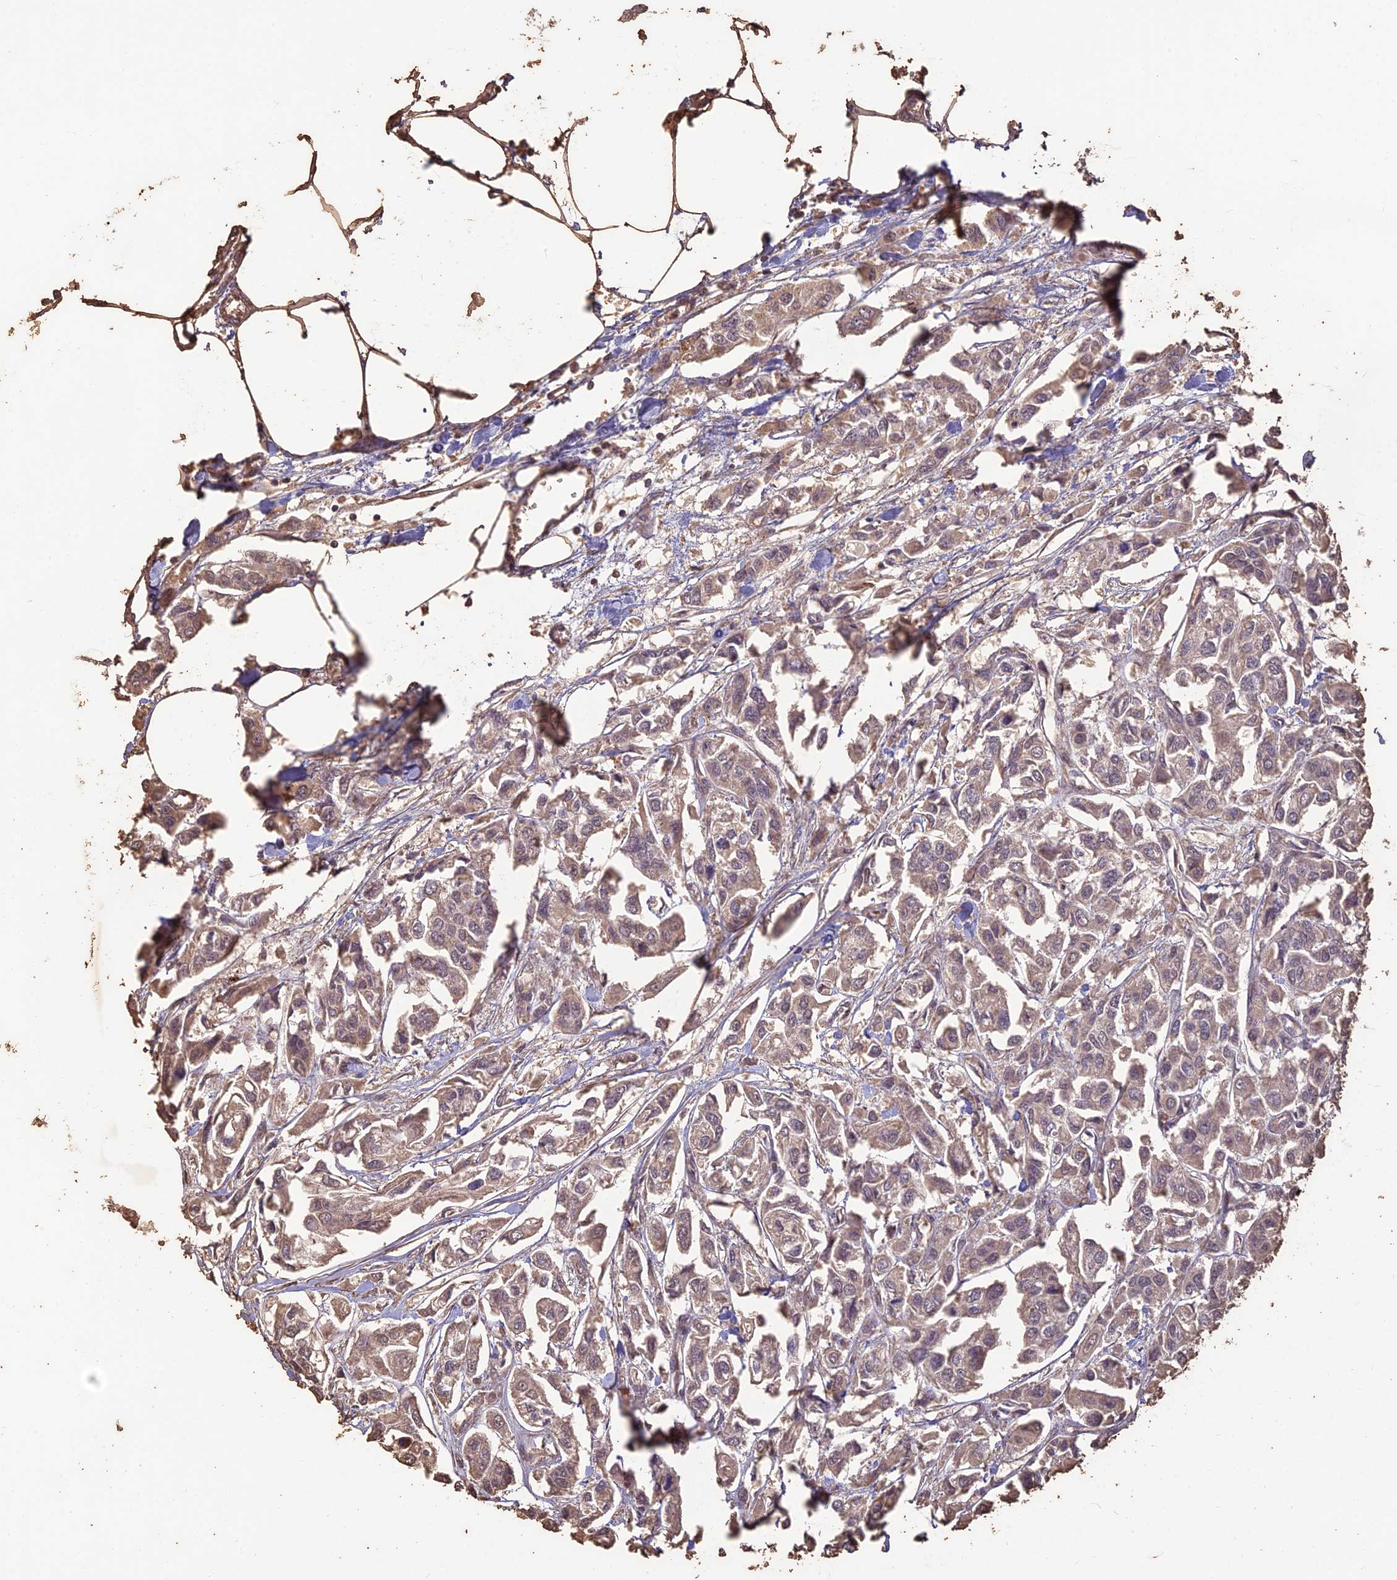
{"staining": {"intensity": "weak", "quantity": ">75%", "location": "cytoplasmic/membranous"}, "tissue": "urothelial cancer", "cell_type": "Tumor cells", "image_type": "cancer", "snomed": [{"axis": "morphology", "description": "Urothelial carcinoma, High grade"}, {"axis": "topography", "description": "Urinary bladder"}], "caption": "Protein staining shows weak cytoplasmic/membranous expression in approximately >75% of tumor cells in high-grade urothelial carcinoma. The staining was performed using DAB, with brown indicating positive protein expression. Nuclei are stained blue with hematoxylin.", "gene": "ASPDH", "patient": {"sex": "male", "age": 67}}